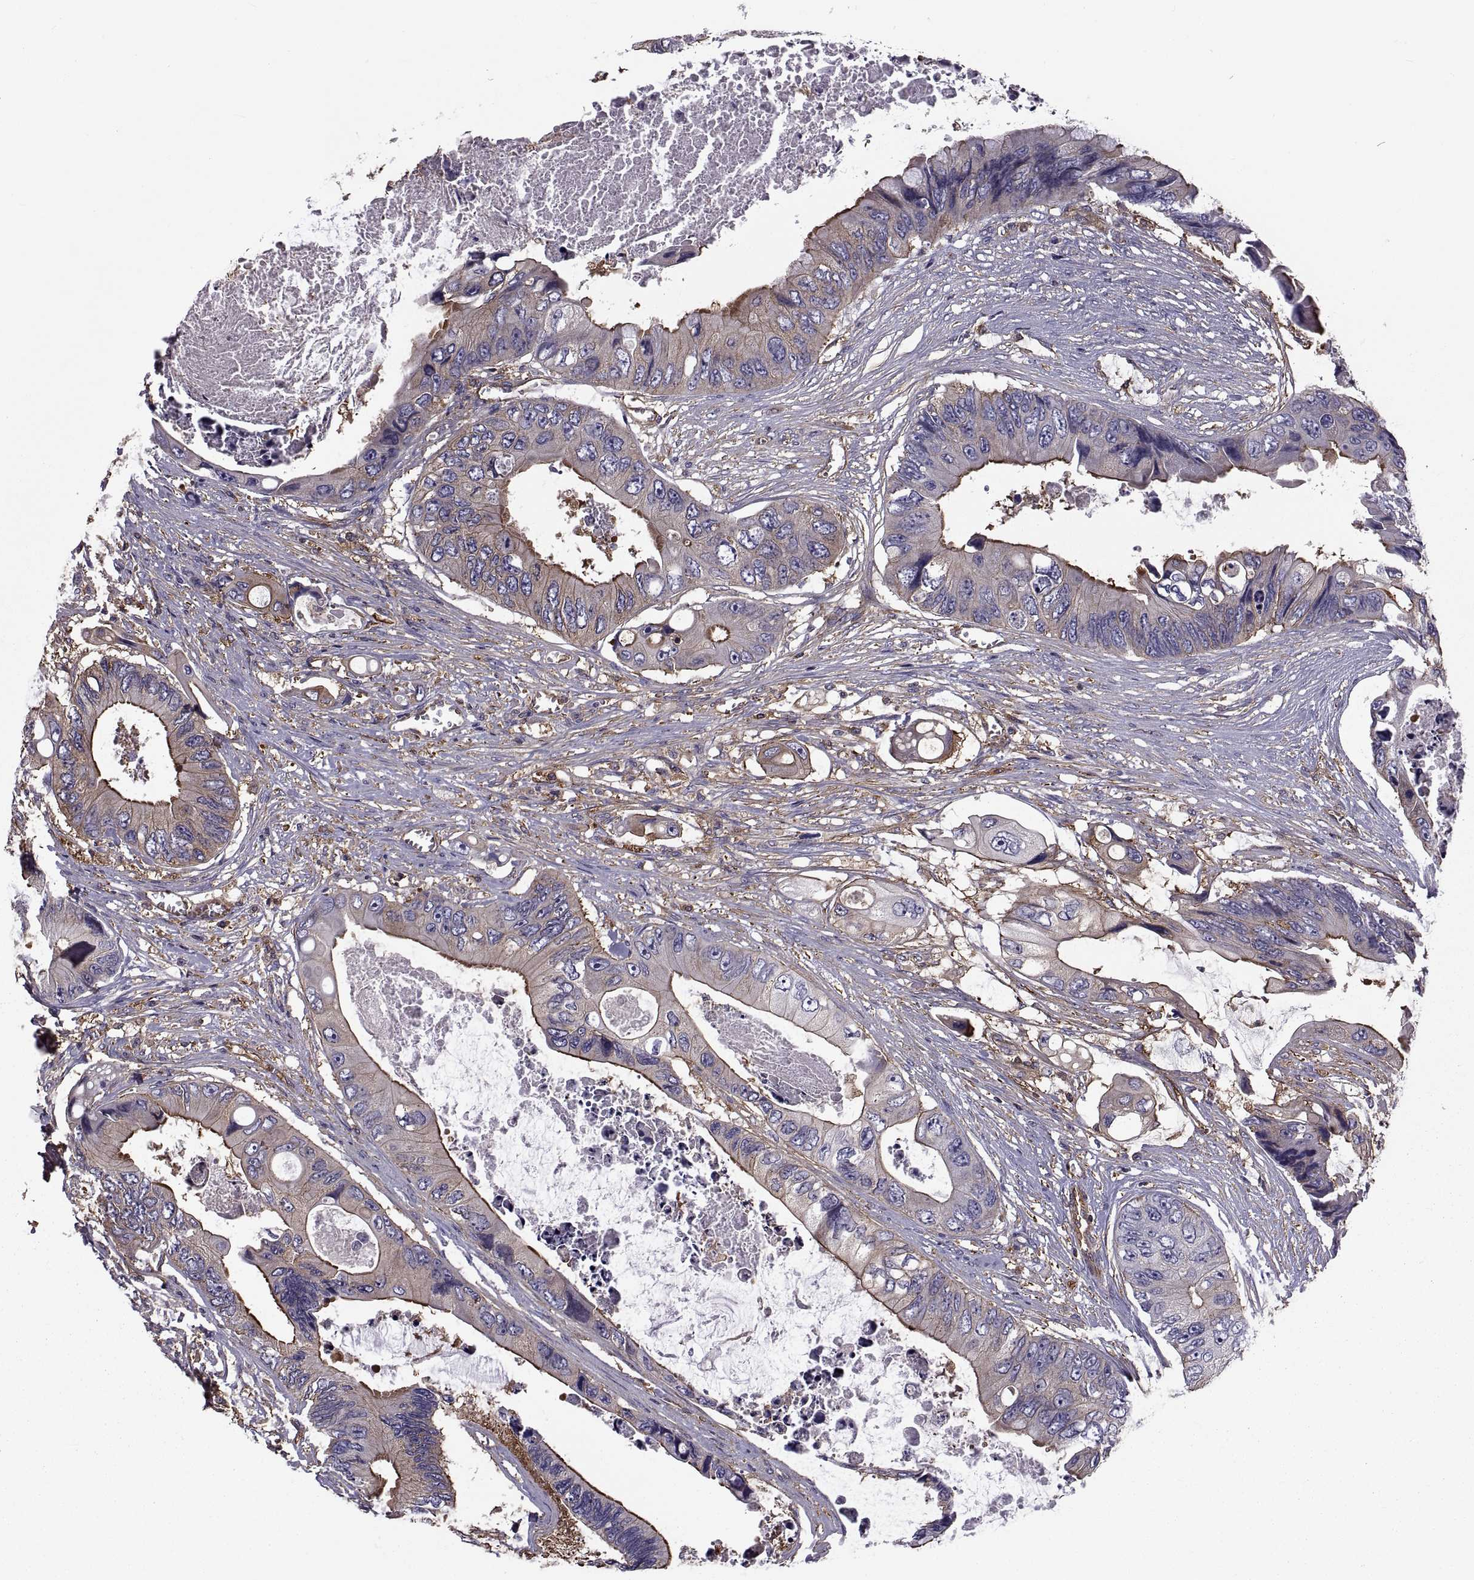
{"staining": {"intensity": "strong", "quantity": "<25%", "location": "cytoplasmic/membranous"}, "tissue": "colorectal cancer", "cell_type": "Tumor cells", "image_type": "cancer", "snomed": [{"axis": "morphology", "description": "Adenocarcinoma, NOS"}, {"axis": "topography", "description": "Rectum"}], "caption": "Immunohistochemistry (IHC) of human colorectal cancer (adenocarcinoma) shows medium levels of strong cytoplasmic/membranous expression in about <25% of tumor cells.", "gene": "MYH9", "patient": {"sex": "male", "age": 63}}